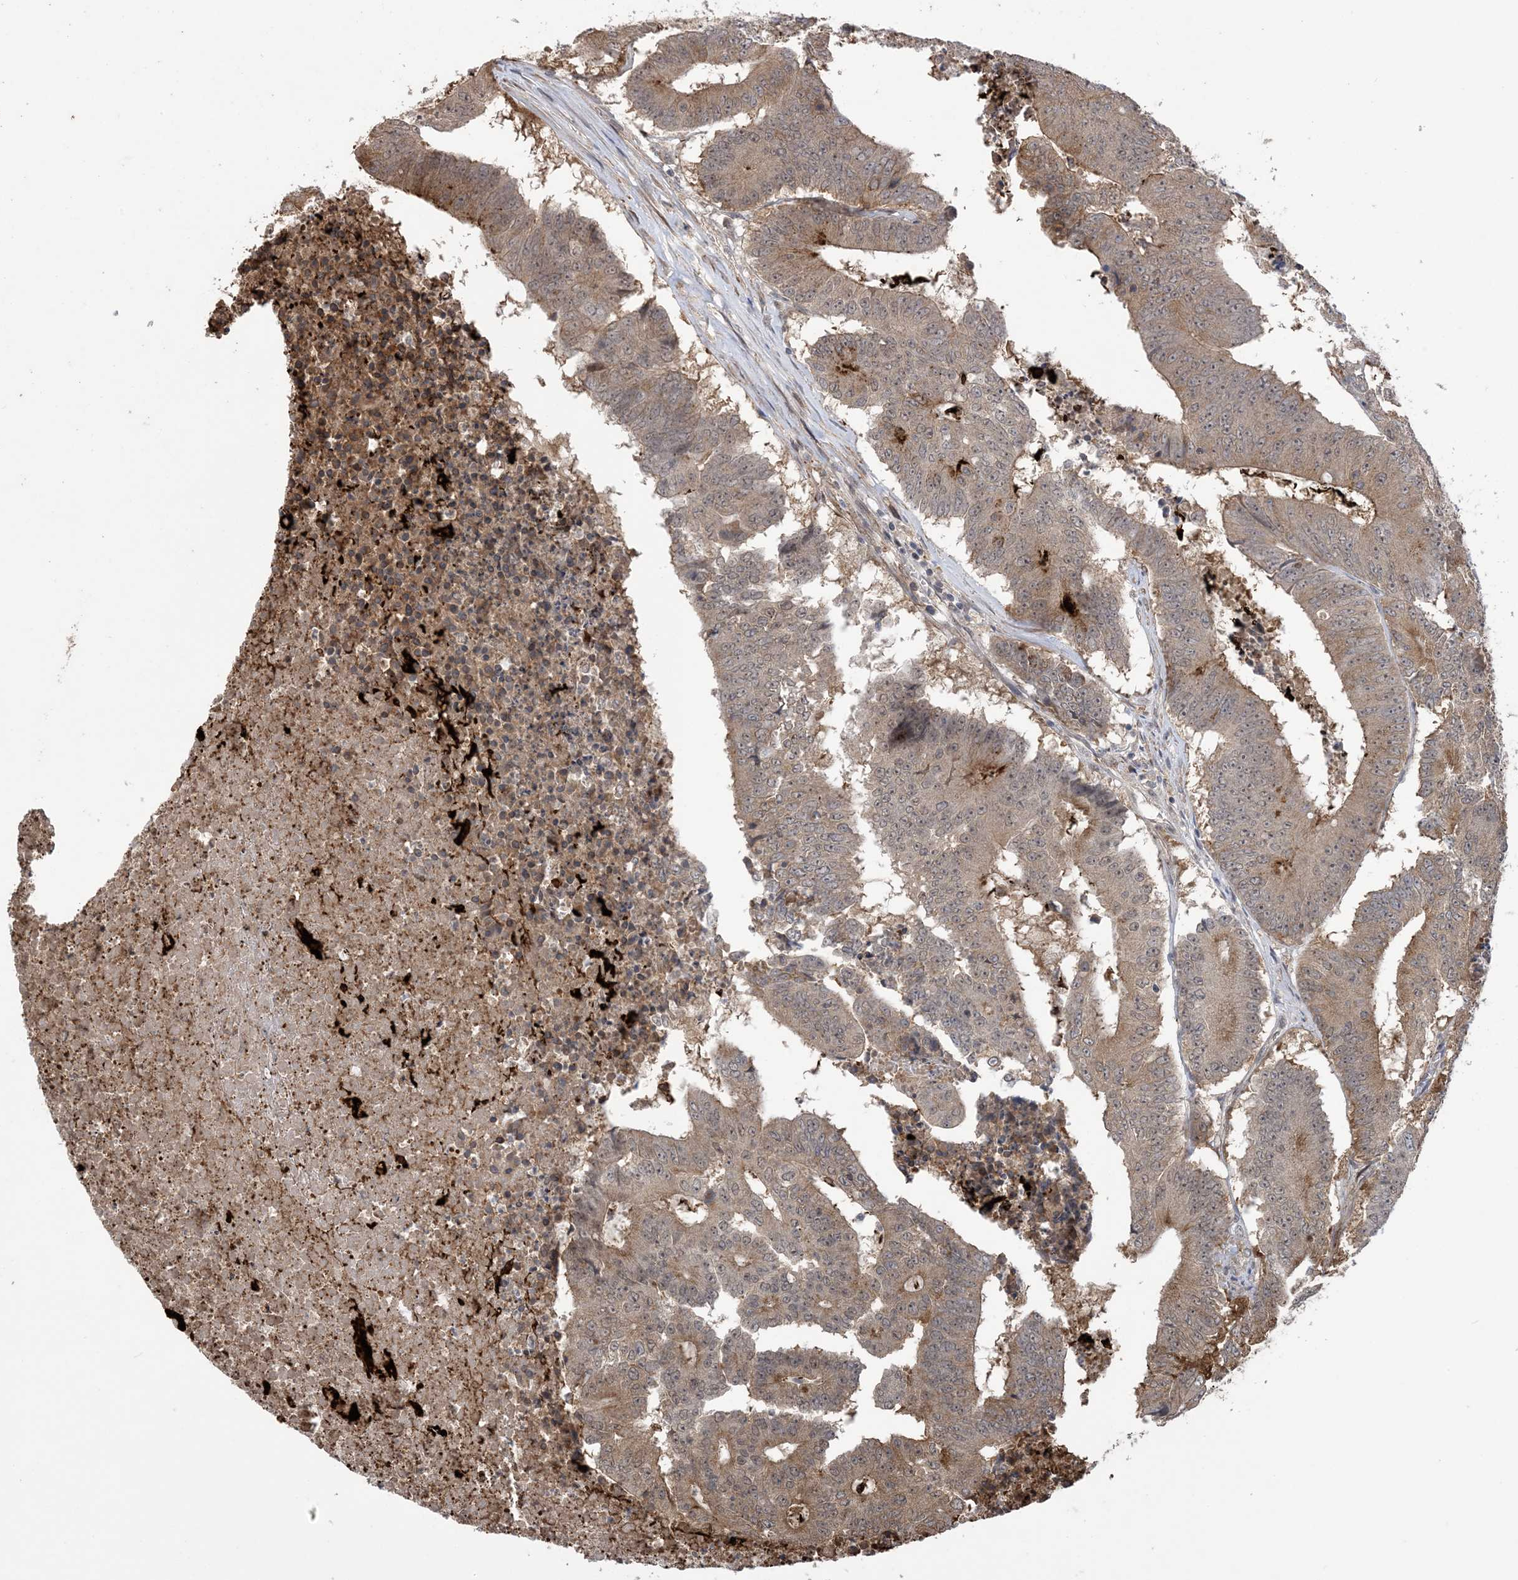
{"staining": {"intensity": "moderate", "quantity": ">75%", "location": "cytoplasmic/membranous"}, "tissue": "colorectal cancer", "cell_type": "Tumor cells", "image_type": "cancer", "snomed": [{"axis": "morphology", "description": "Adenocarcinoma, NOS"}, {"axis": "topography", "description": "Colon"}], "caption": "Protein analysis of adenocarcinoma (colorectal) tissue shows moderate cytoplasmic/membranous positivity in about >75% of tumor cells. (Brightfield microscopy of DAB IHC at high magnification).", "gene": "ZNF511", "patient": {"sex": "male", "age": 87}}